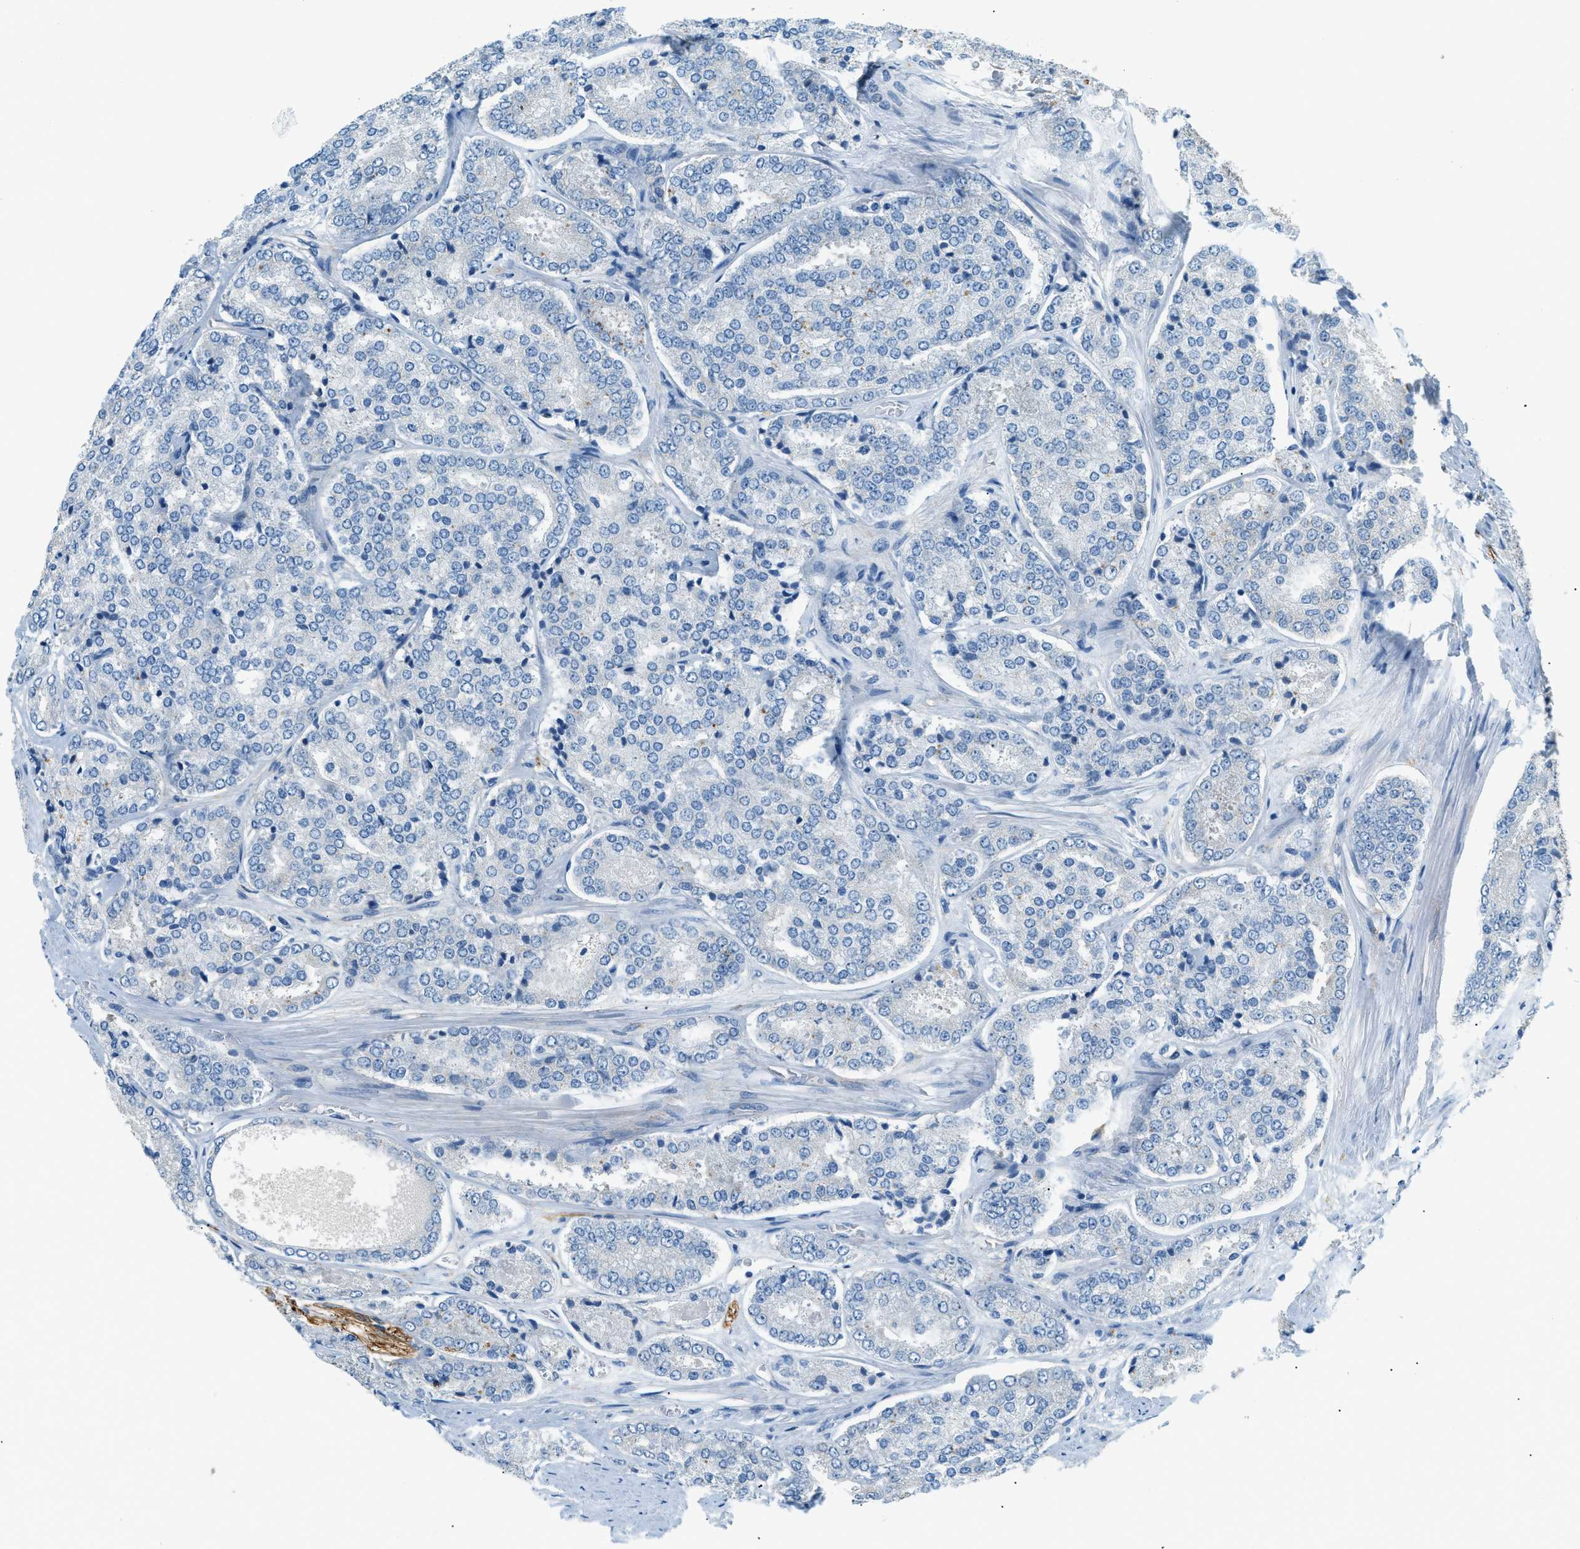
{"staining": {"intensity": "negative", "quantity": "none", "location": "none"}, "tissue": "prostate cancer", "cell_type": "Tumor cells", "image_type": "cancer", "snomed": [{"axis": "morphology", "description": "Adenocarcinoma, High grade"}, {"axis": "topography", "description": "Prostate"}], "caption": "Immunohistochemistry (IHC) histopathology image of human prostate cancer stained for a protein (brown), which exhibits no staining in tumor cells.", "gene": "ZNF367", "patient": {"sex": "male", "age": 65}}